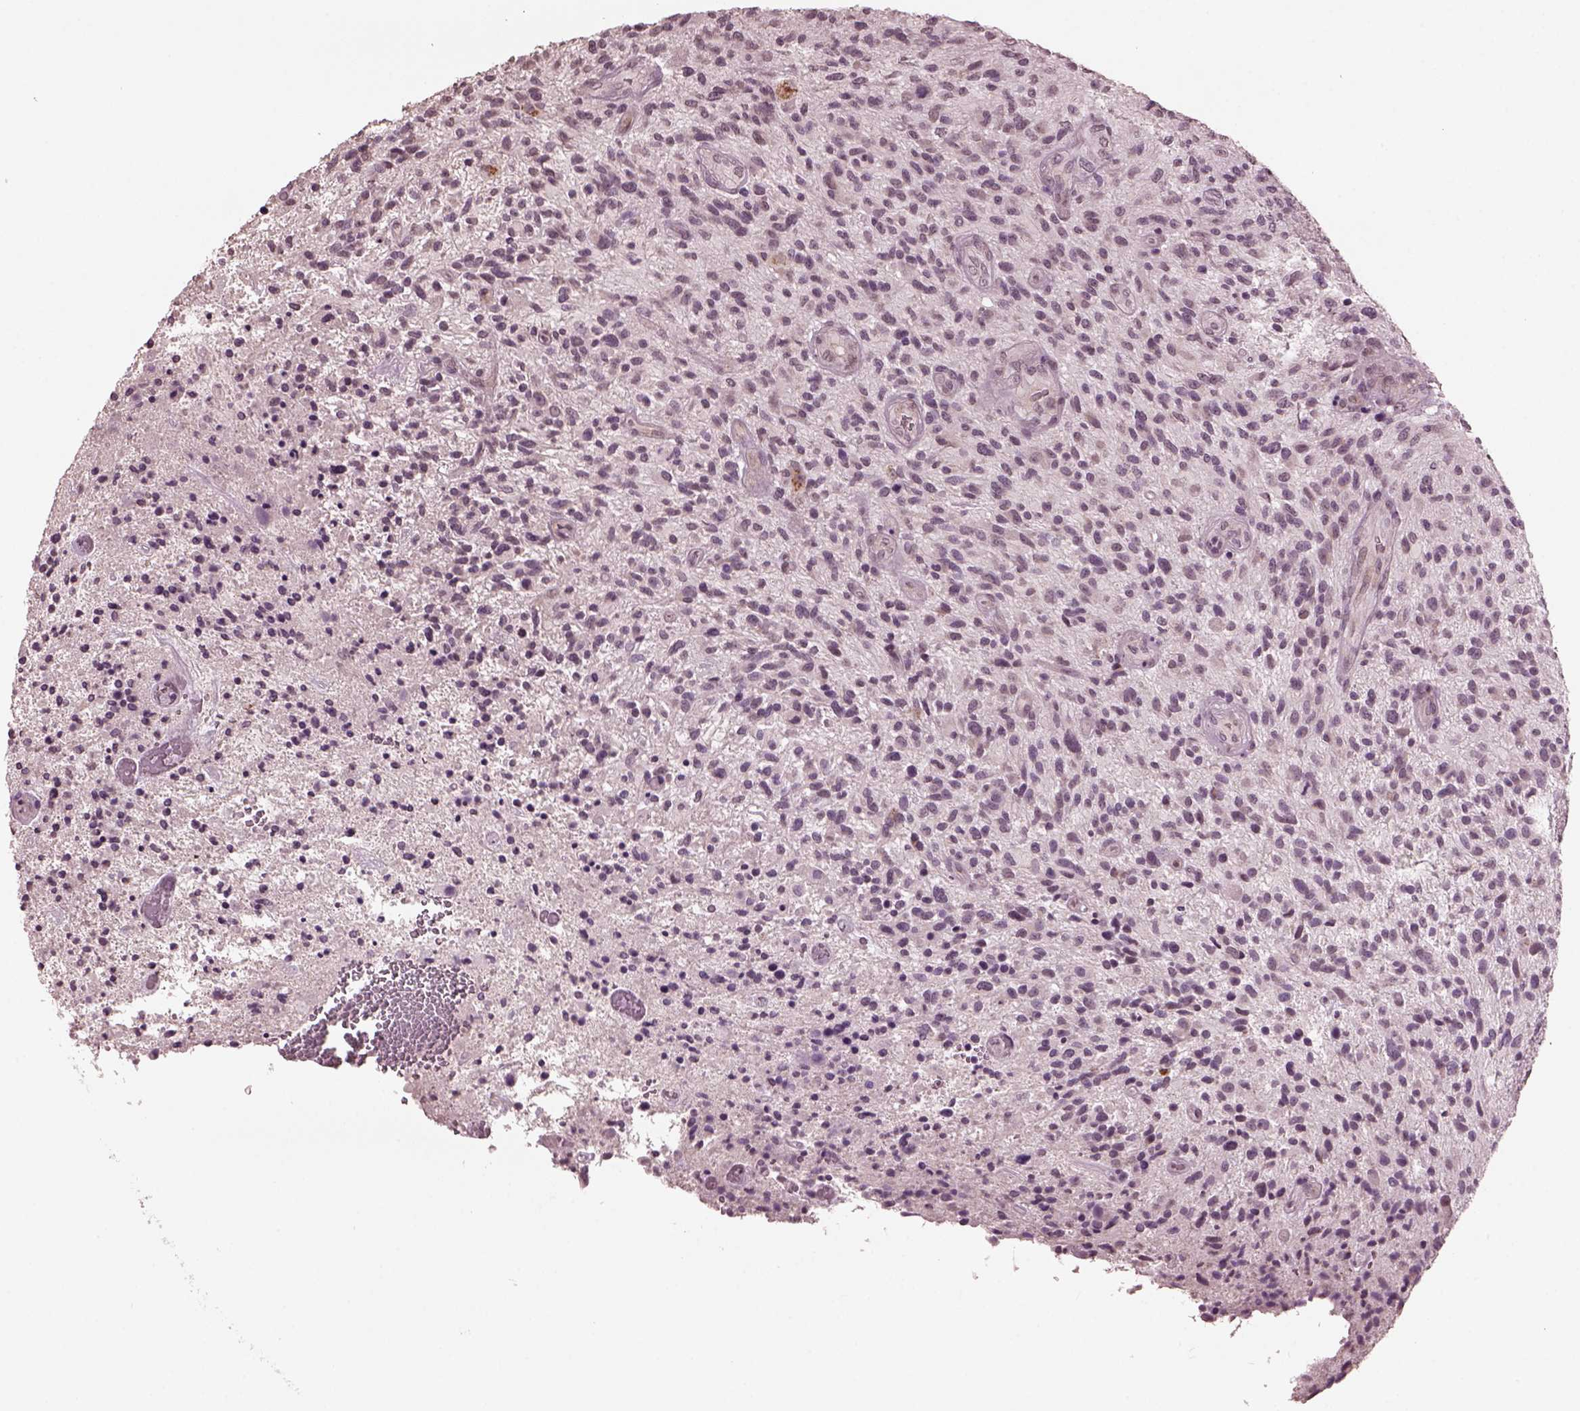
{"staining": {"intensity": "negative", "quantity": "none", "location": "none"}, "tissue": "glioma", "cell_type": "Tumor cells", "image_type": "cancer", "snomed": [{"axis": "morphology", "description": "Glioma, malignant, High grade"}, {"axis": "topography", "description": "Brain"}], "caption": "There is no significant staining in tumor cells of glioma.", "gene": "IL18RAP", "patient": {"sex": "male", "age": 47}}